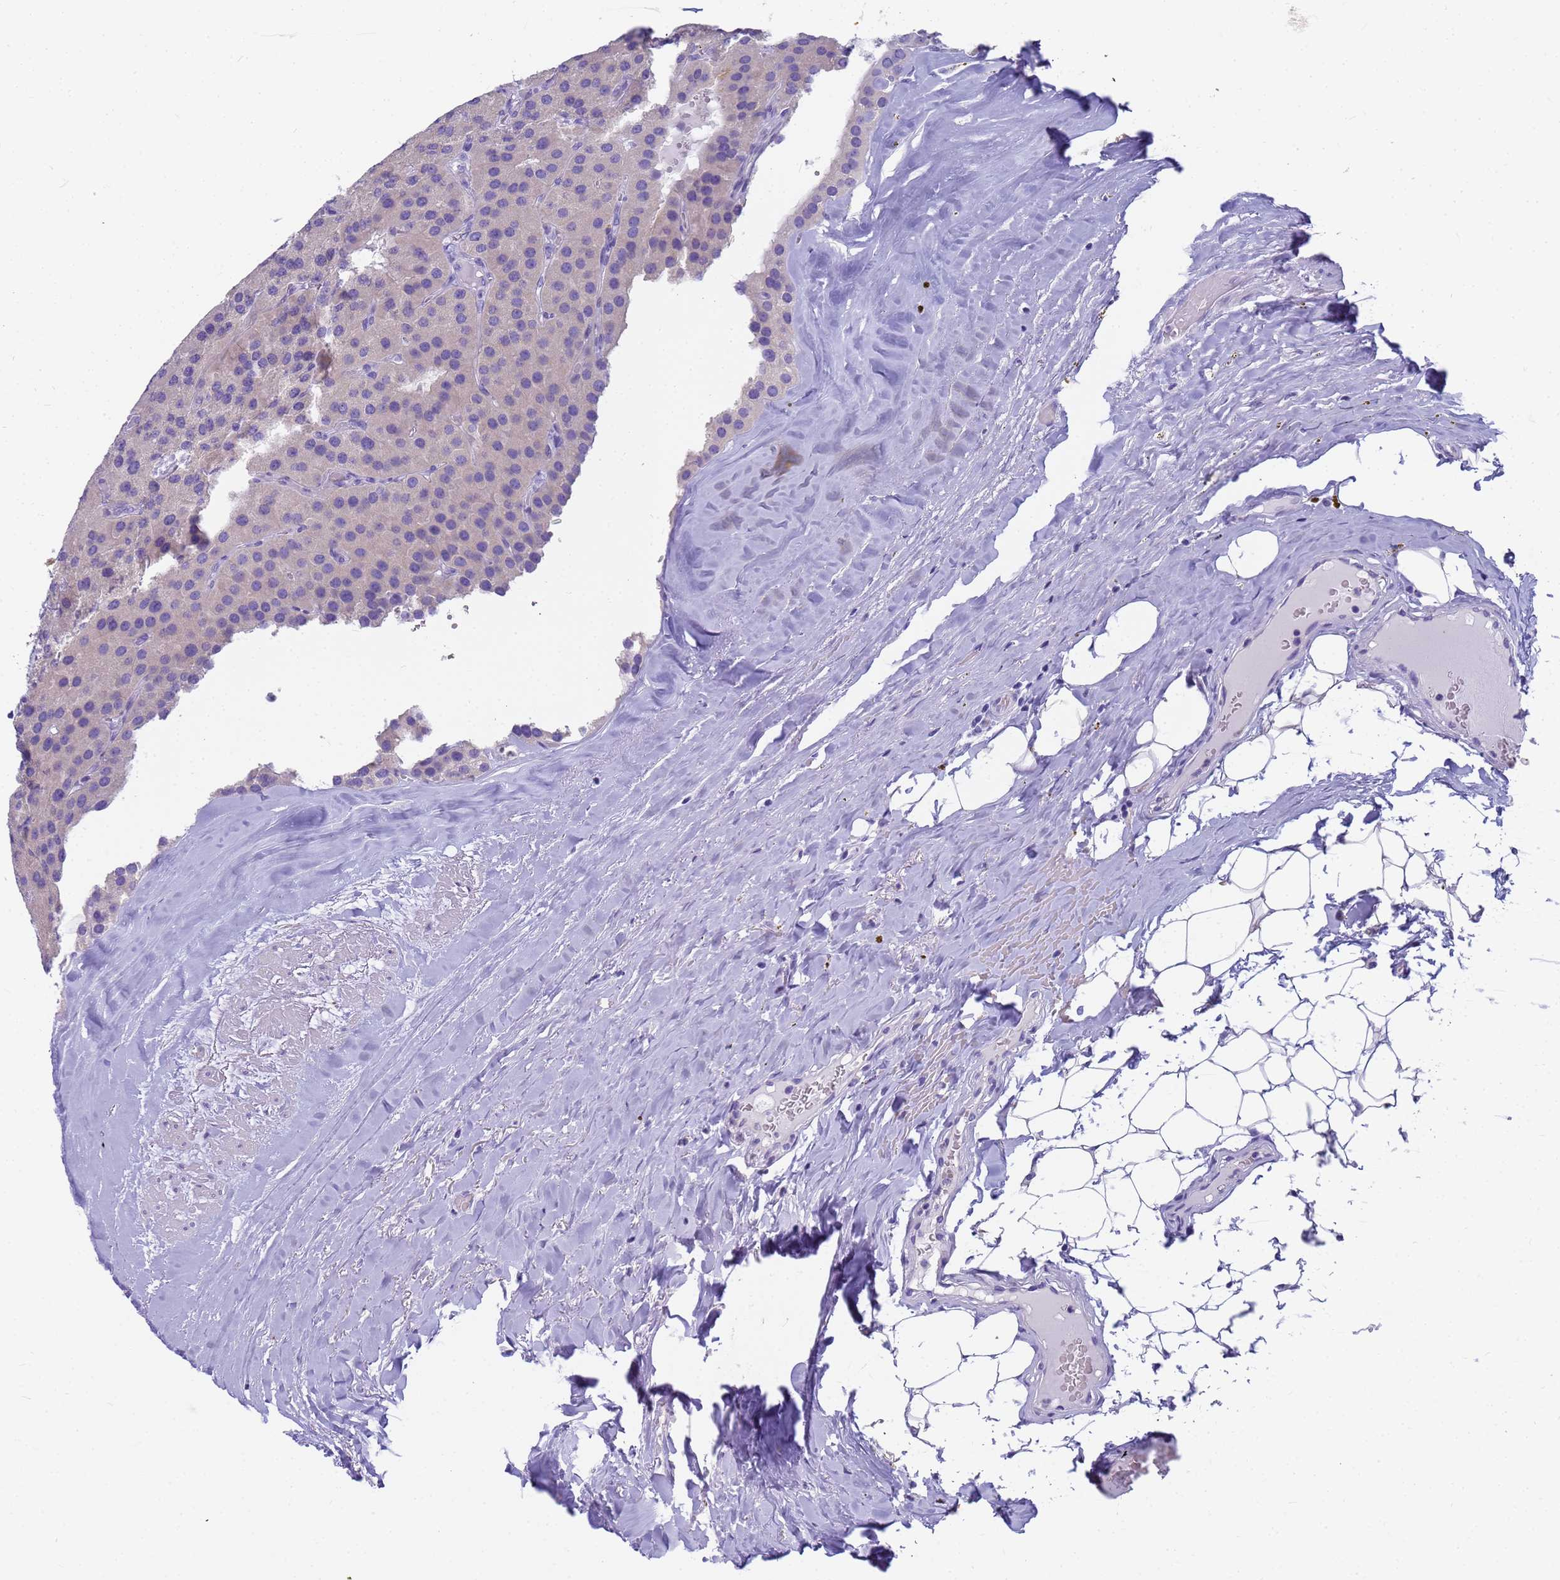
{"staining": {"intensity": "negative", "quantity": "none", "location": "none"}, "tissue": "parathyroid gland", "cell_type": "Glandular cells", "image_type": "normal", "snomed": [{"axis": "morphology", "description": "Normal tissue, NOS"}, {"axis": "morphology", "description": "Adenoma, NOS"}, {"axis": "topography", "description": "Parathyroid gland"}], "caption": "Micrograph shows no protein positivity in glandular cells of unremarkable parathyroid gland.", "gene": "RNASE2", "patient": {"sex": "female", "age": 86}}